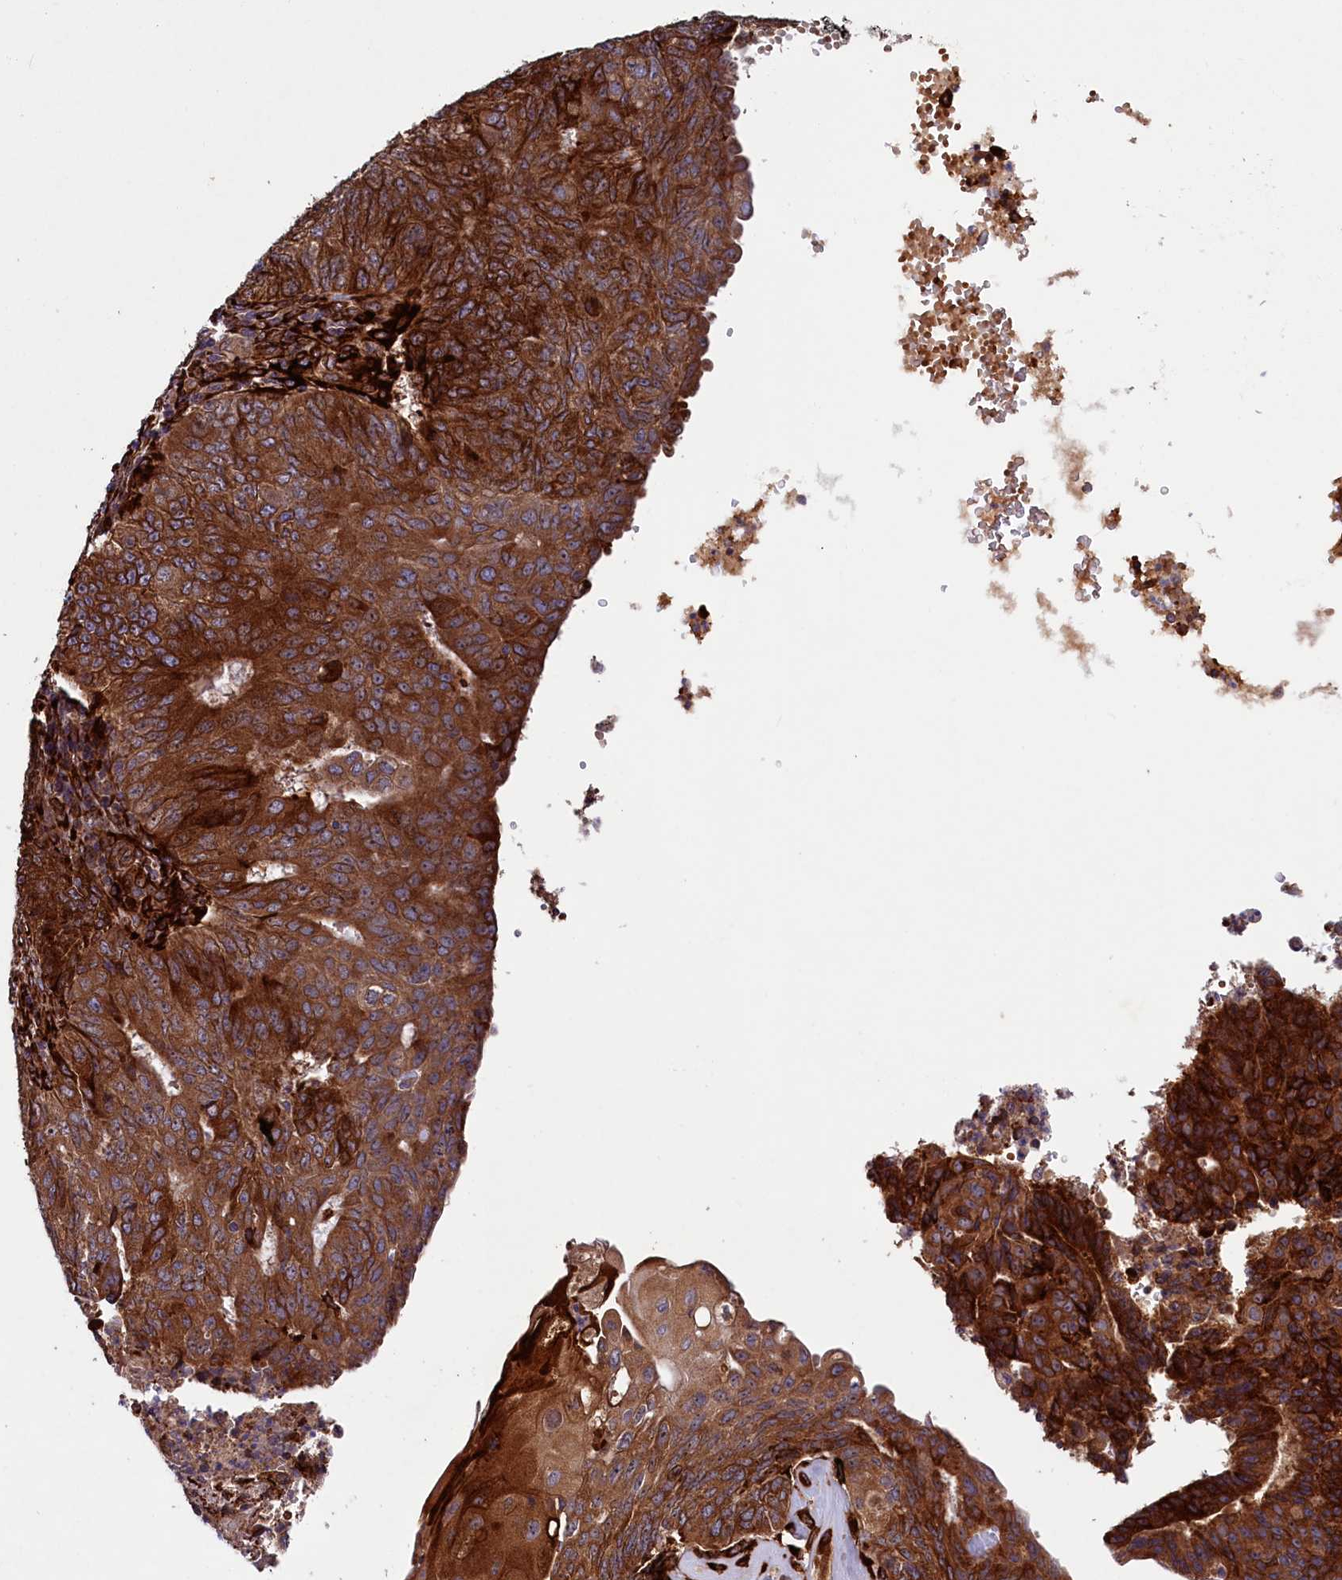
{"staining": {"intensity": "strong", "quantity": ">75%", "location": "cytoplasmic/membranous"}, "tissue": "endometrial cancer", "cell_type": "Tumor cells", "image_type": "cancer", "snomed": [{"axis": "morphology", "description": "Adenocarcinoma, NOS"}, {"axis": "topography", "description": "Endometrium"}], "caption": "Tumor cells reveal high levels of strong cytoplasmic/membranous positivity in approximately >75% of cells in human endometrial cancer (adenocarcinoma).", "gene": "ARRDC4", "patient": {"sex": "female", "age": 32}}